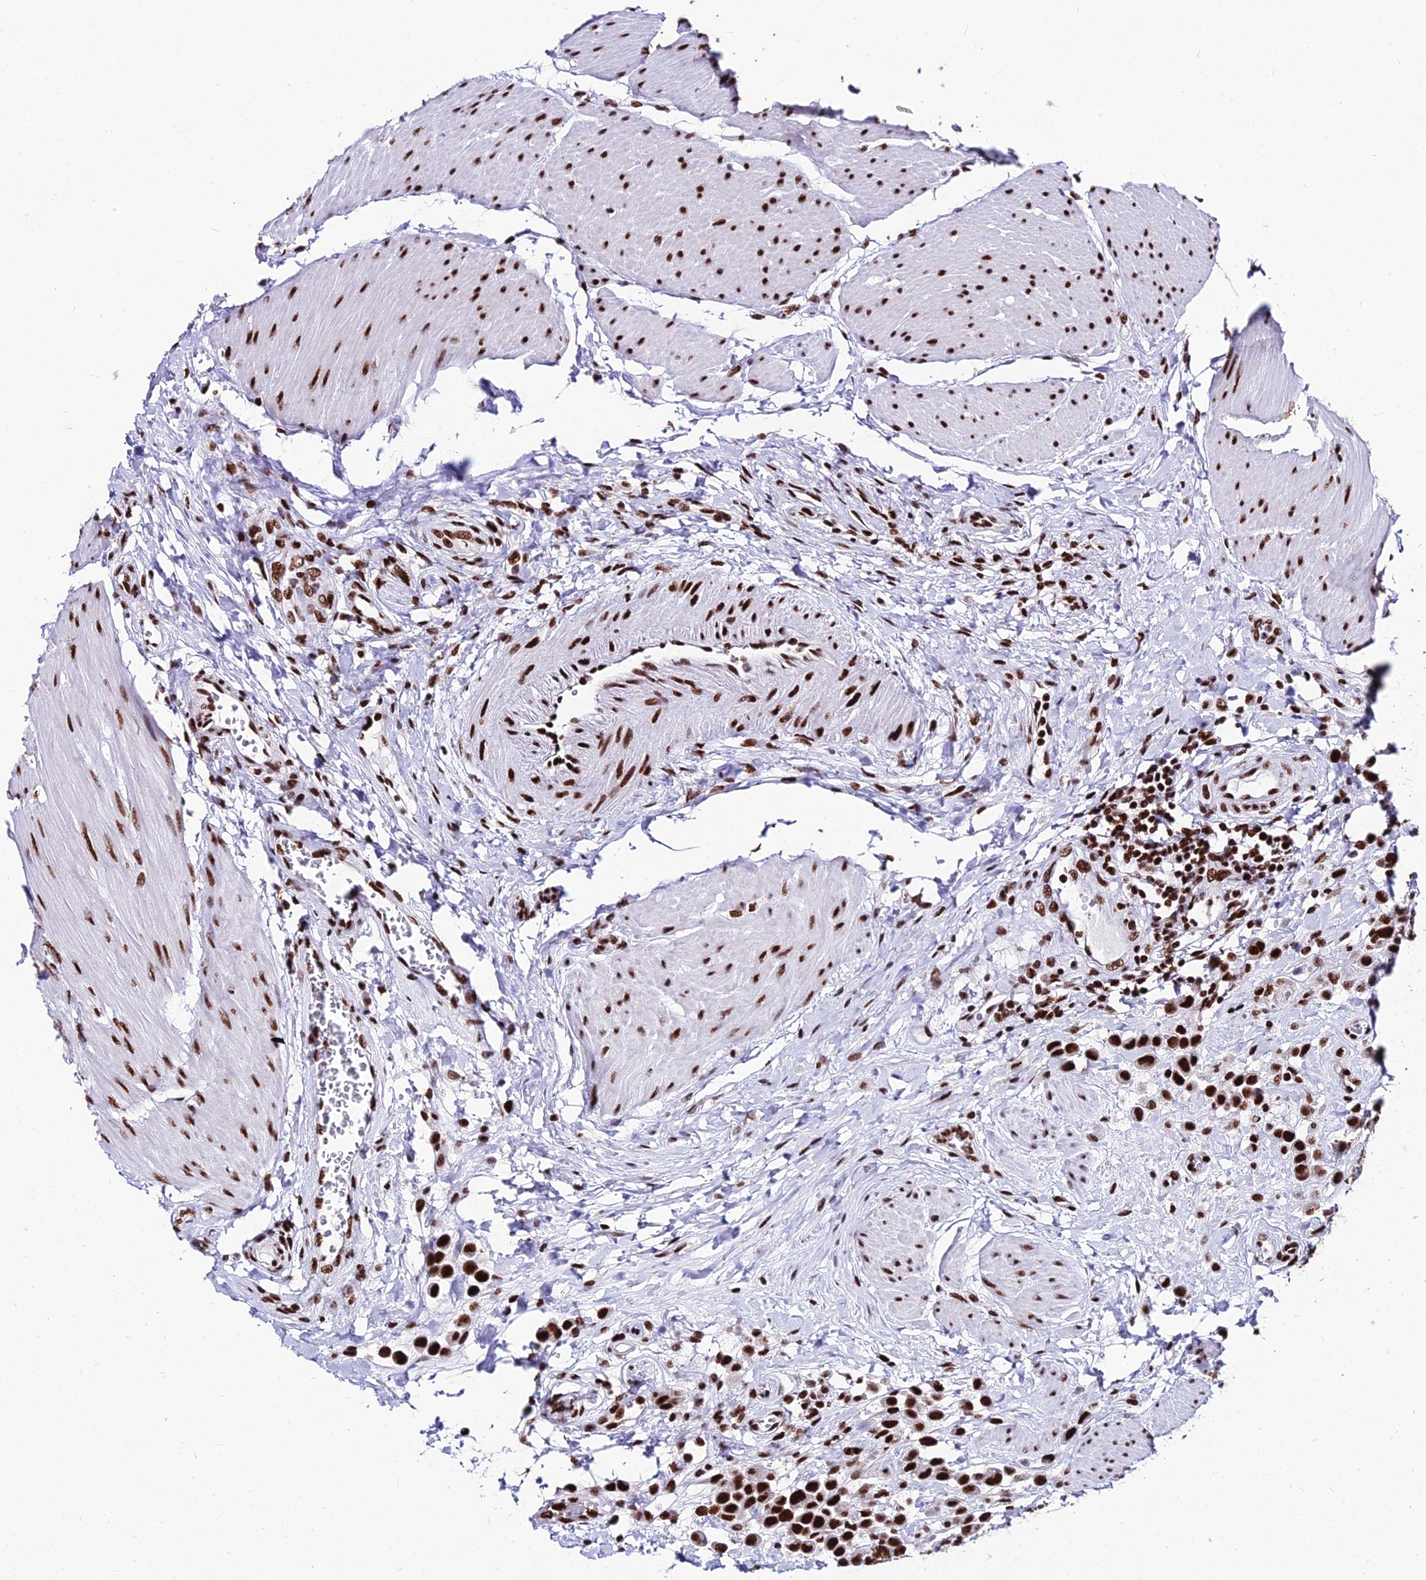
{"staining": {"intensity": "strong", "quantity": ">75%", "location": "nuclear"}, "tissue": "urothelial cancer", "cell_type": "Tumor cells", "image_type": "cancer", "snomed": [{"axis": "morphology", "description": "Urothelial carcinoma, High grade"}, {"axis": "topography", "description": "Urinary bladder"}], "caption": "This is an image of IHC staining of high-grade urothelial carcinoma, which shows strong expression in the nuclear of tumor cells.", "gene": "HNRNPH1", "patient": {"sex": "male", "age": 50}}